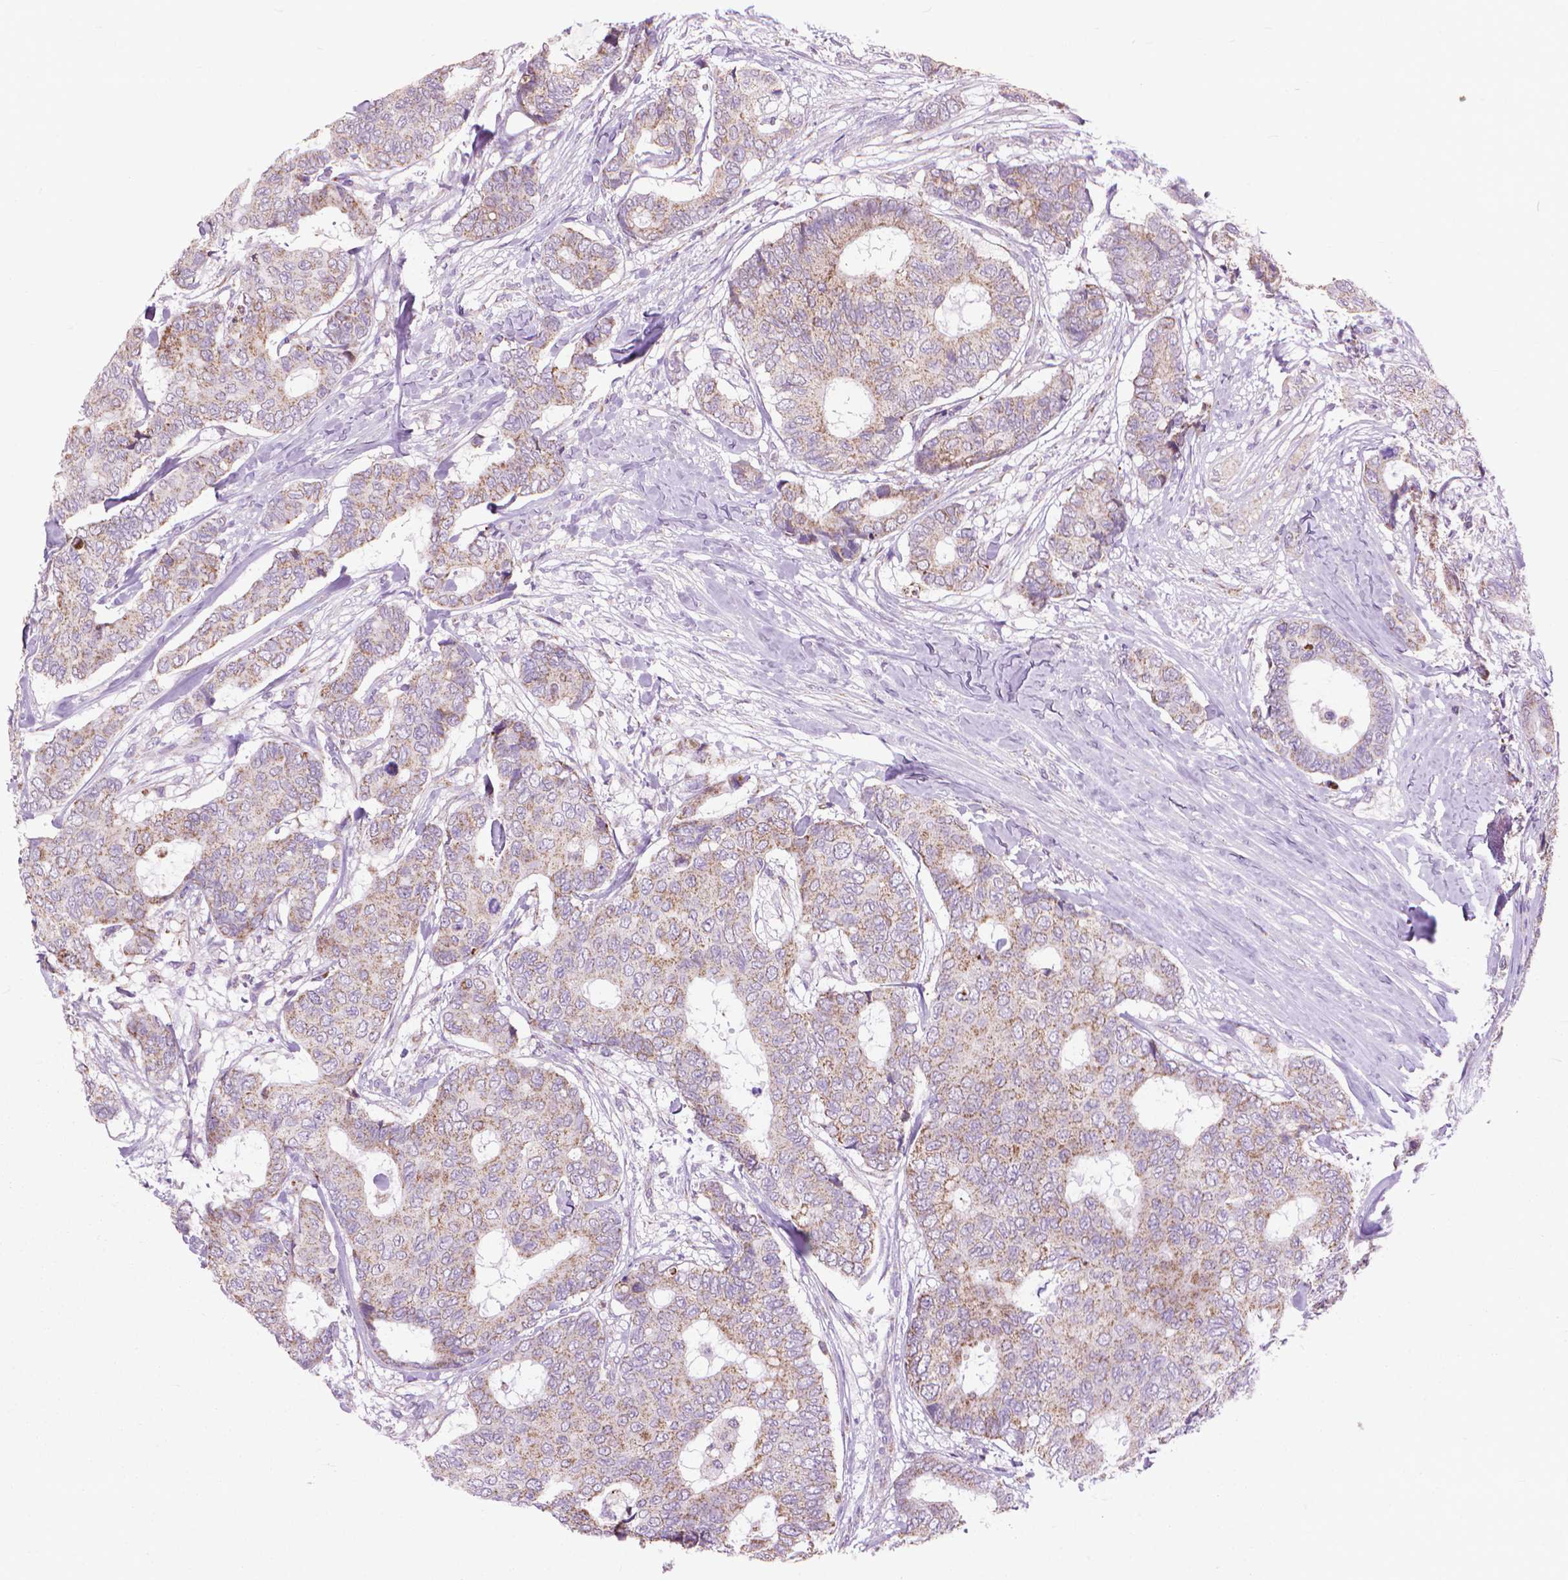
{"staining": {"intensity": "moderate", "quantity": "<25%", "location": "cytoplasmic/membranous"}, "tissue": "breast cancer", "cell_type": "Tumor cells", "image_type": "cancer", "snomed": [{"axis": "morphology", "description": "Duct carcinoma"}, {"axis": "topography", "description": "Breast"}], "caption": "Invasive ductal carcinoma (breast) tissue reveals moderate cytoplasmic/membranous expression in approximately <25% of tumor cells", "gene": "VDAC1", "patient": {"sex": "female", "age": 75}}